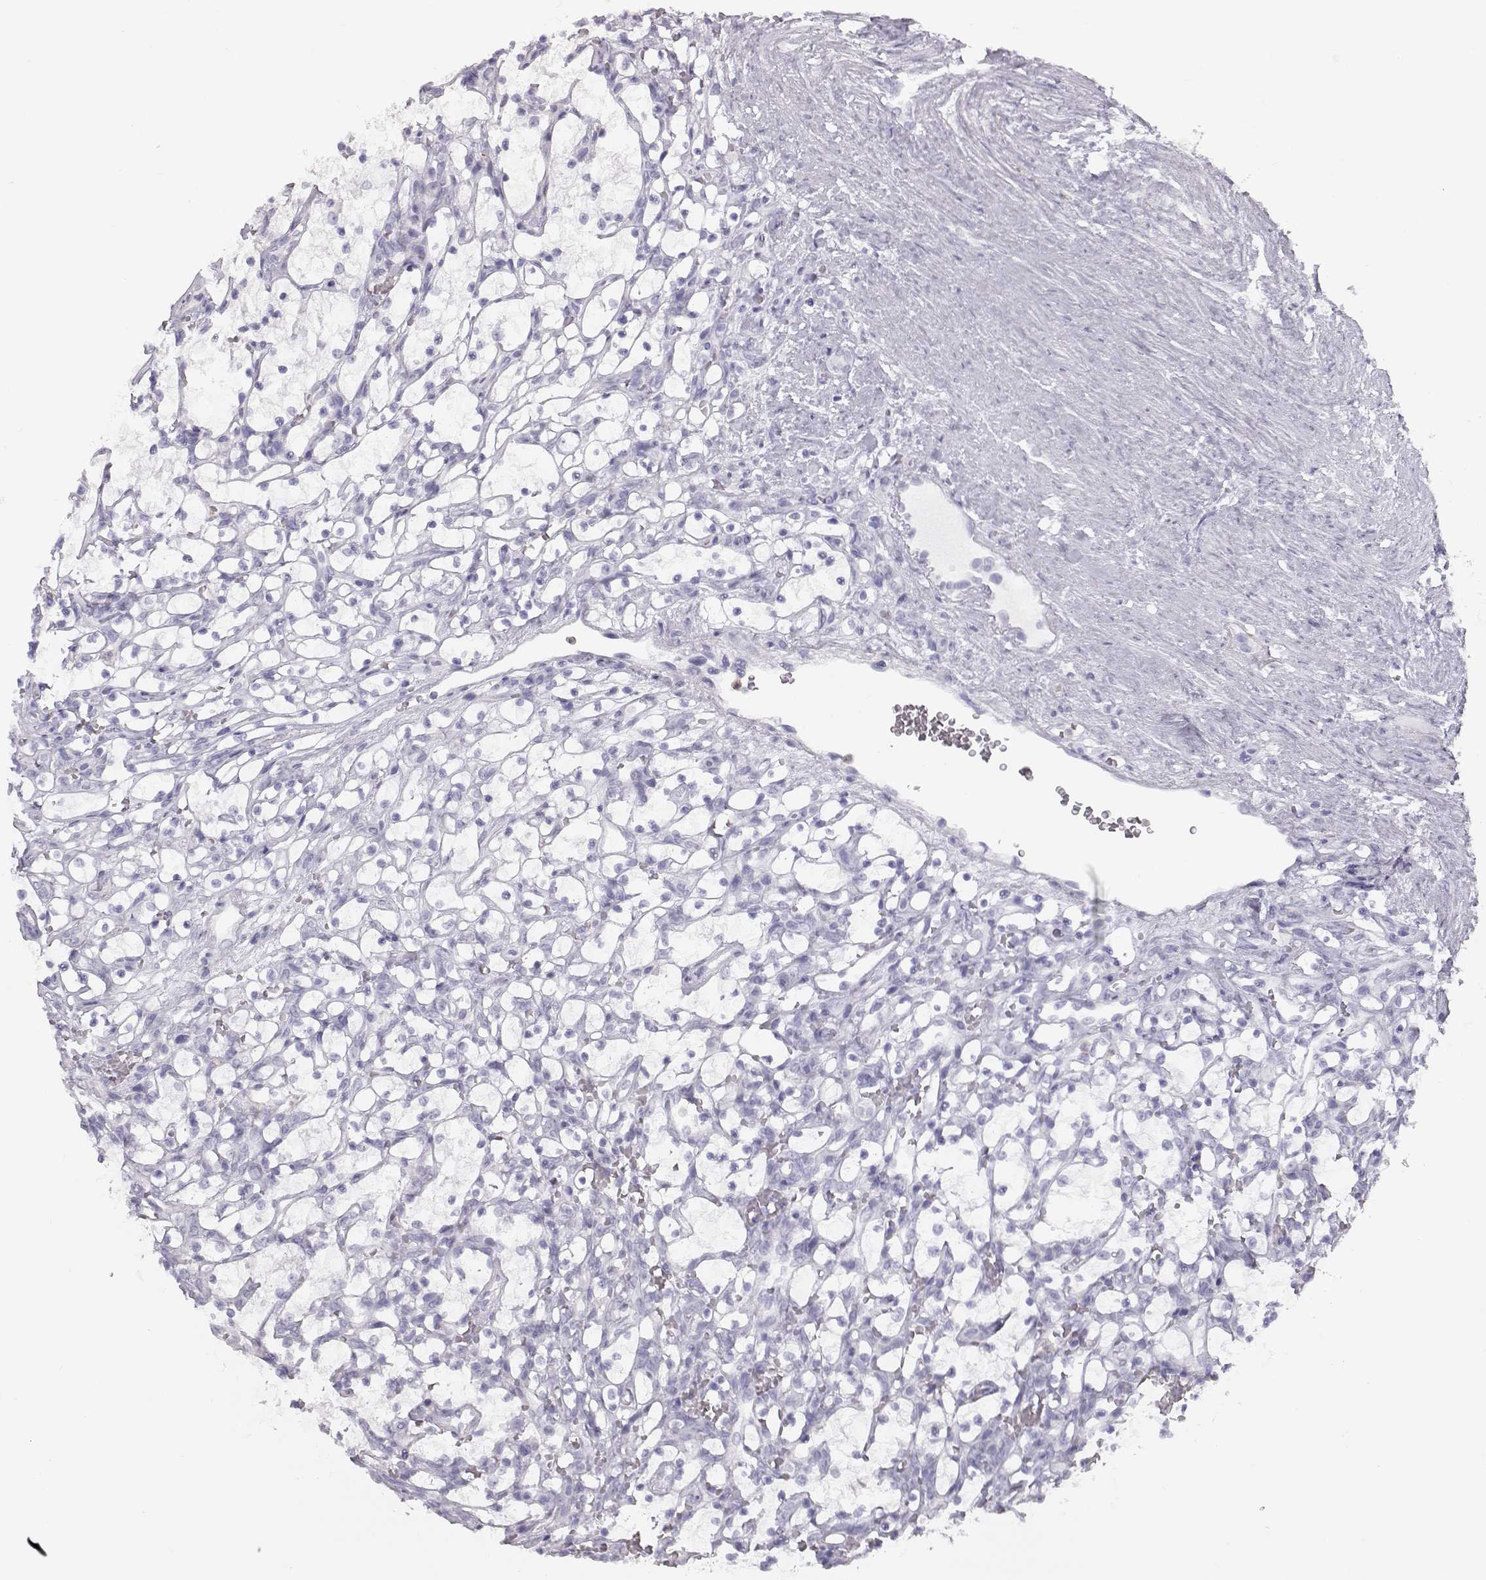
{"staining": {"intensity": "negative", "quantity": "none", "location": "none"}, "tissue": "renal cancer", "cell_type": "Tumor cells", "image_type": "cancer", "snomed": [{"axis": "morphology", "description": "Adenocarcinoma, NOS"}, {"axis": "topography", "description": "Kidney"}], "caption": "The image demonstrates no significant positivity in tumor cells of renal adenocarcinoma.", "gene": "MIP", "patient": {"sex": "female", "age": 69}}